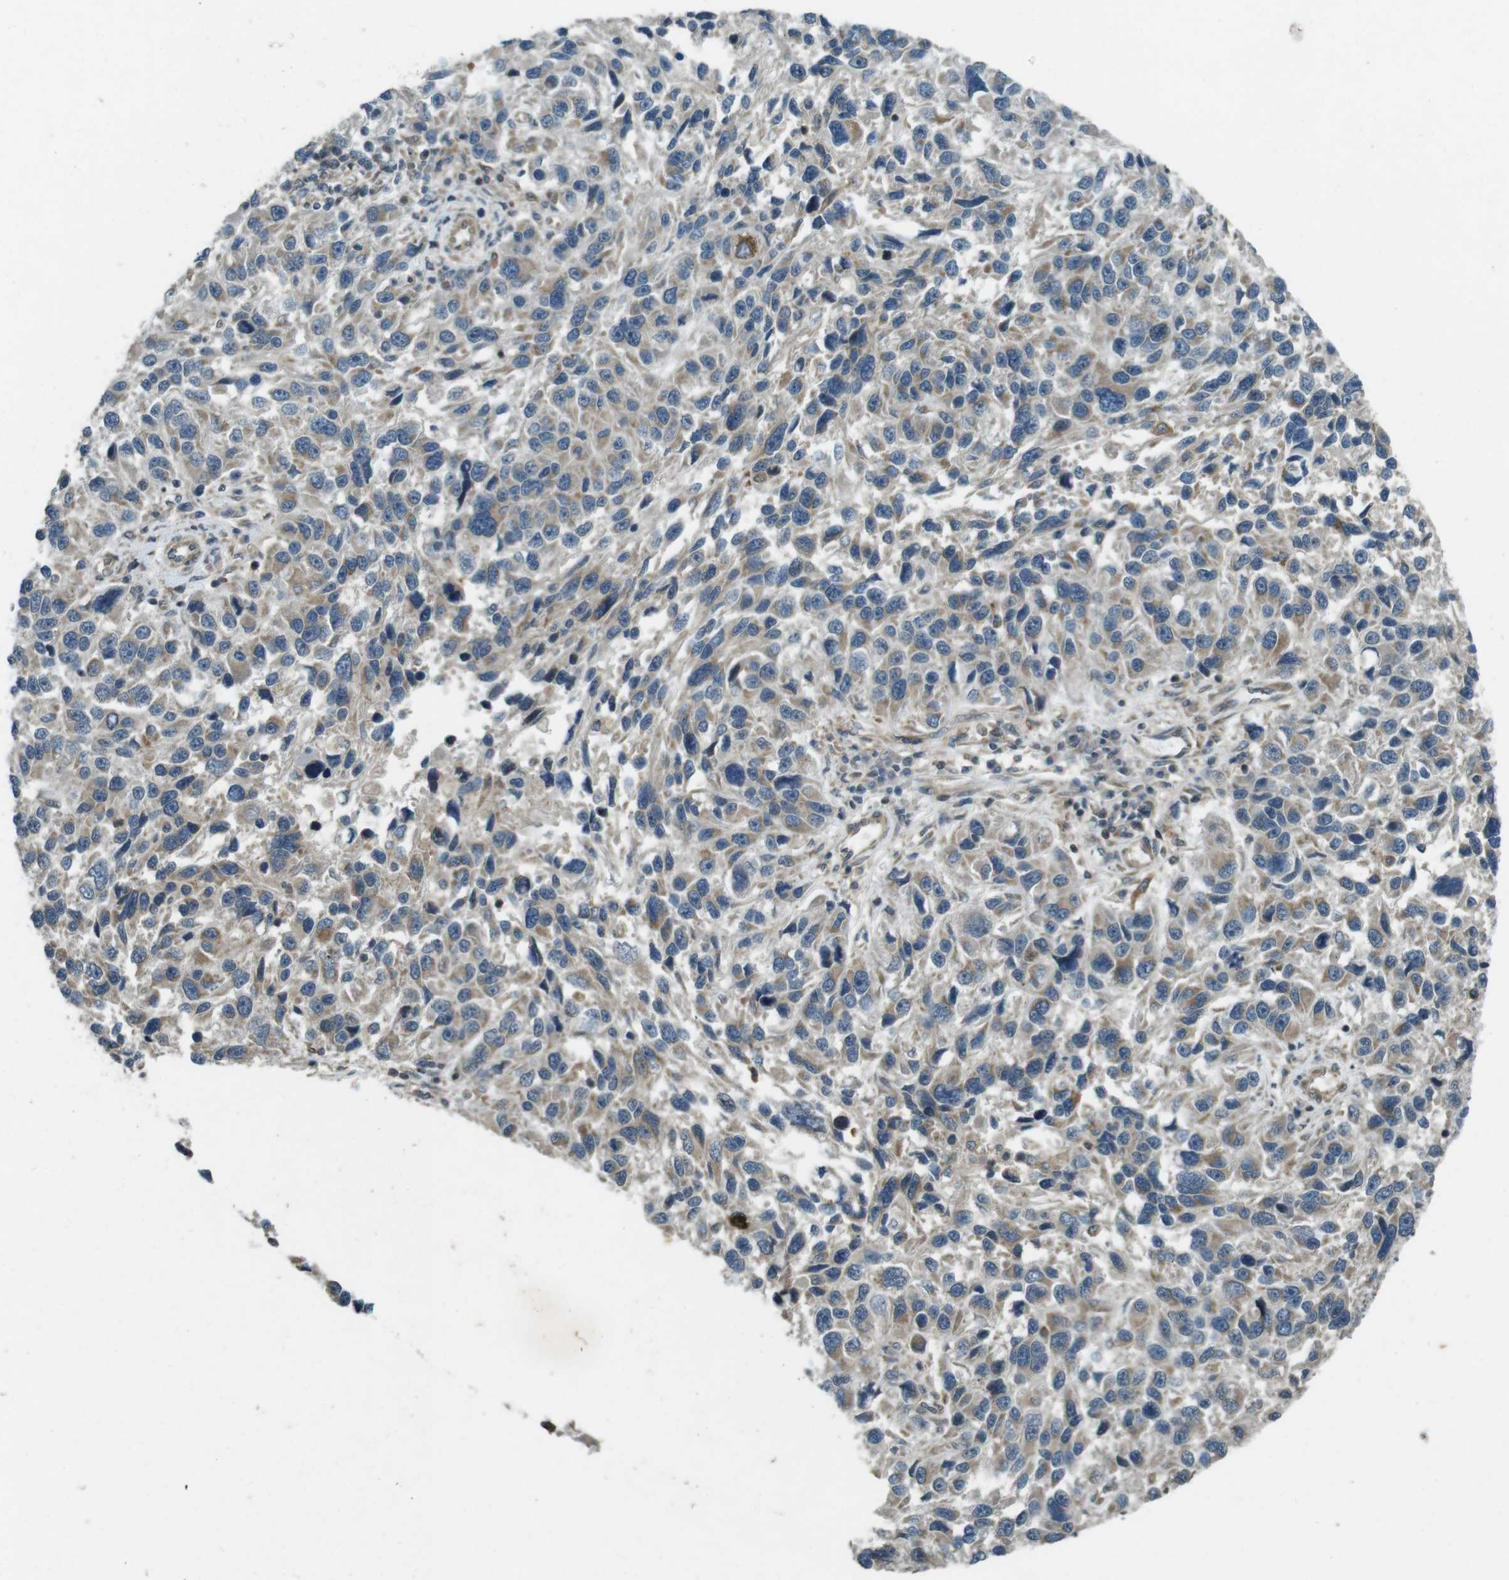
{"staining": {"intensity": "moderate", "quantity": "25%-75%", "location": "cytoplasmic/membranous"}, "tissue": "melanoma", "cell_type": "Tumor cells", "image_type": "cancer", "snomed": [{"axis": "morphology", "description": "Malignant melanoma, NOS"}, {"axis": "topography", "description": "Skin"}], "caption": "Immunohistochemical staining of human malignant melanoma shows medium levels of moderate cytoplasmic/membranous expression in approximately 25%-75% of tumor cells. The staining was performed using DAB, with brown indicating positive protein expression. Nuclei are stained blue with hematoxylin.", "gene": "ZYX", "patient": {"sex": "male", "age": 53}}